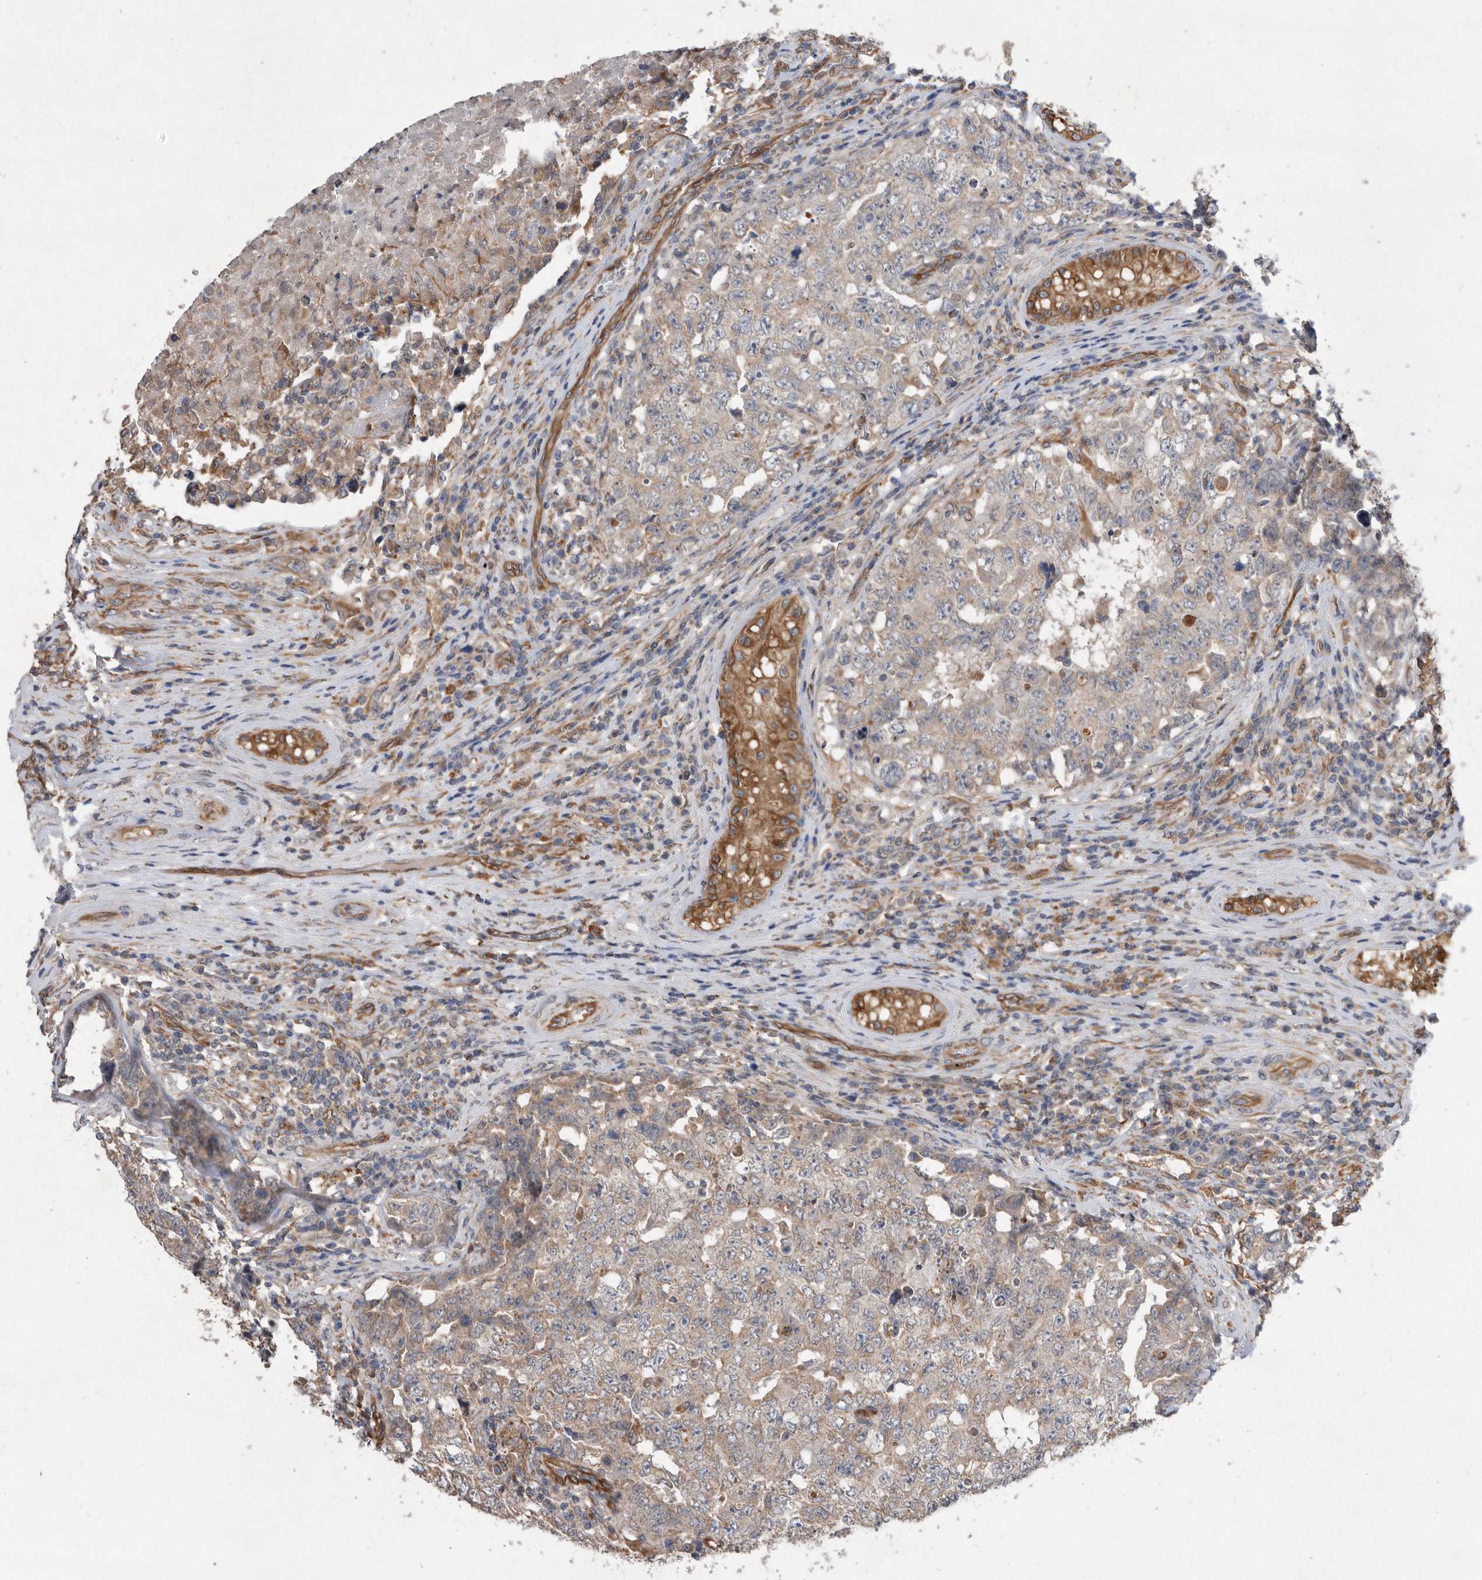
{"staining": {"intensity": "negative", "quantity": "none", "location": "none"}, "tissue": "testis cancer", "cell_type": "Tumor cells", "image_type": "cancer", "snomed": [{"axis": "morphology", "description": "Carcinoma, Embryonal, NOS"}, {"axis": "topography", "description": "Testis"}], "caption": "Testis embryonal carcinoma stained for a protein using immunohistochemistry reveals no staining tumor cells.", "gene": "PON2", "patient": {"sex": "male", "age": 26}}